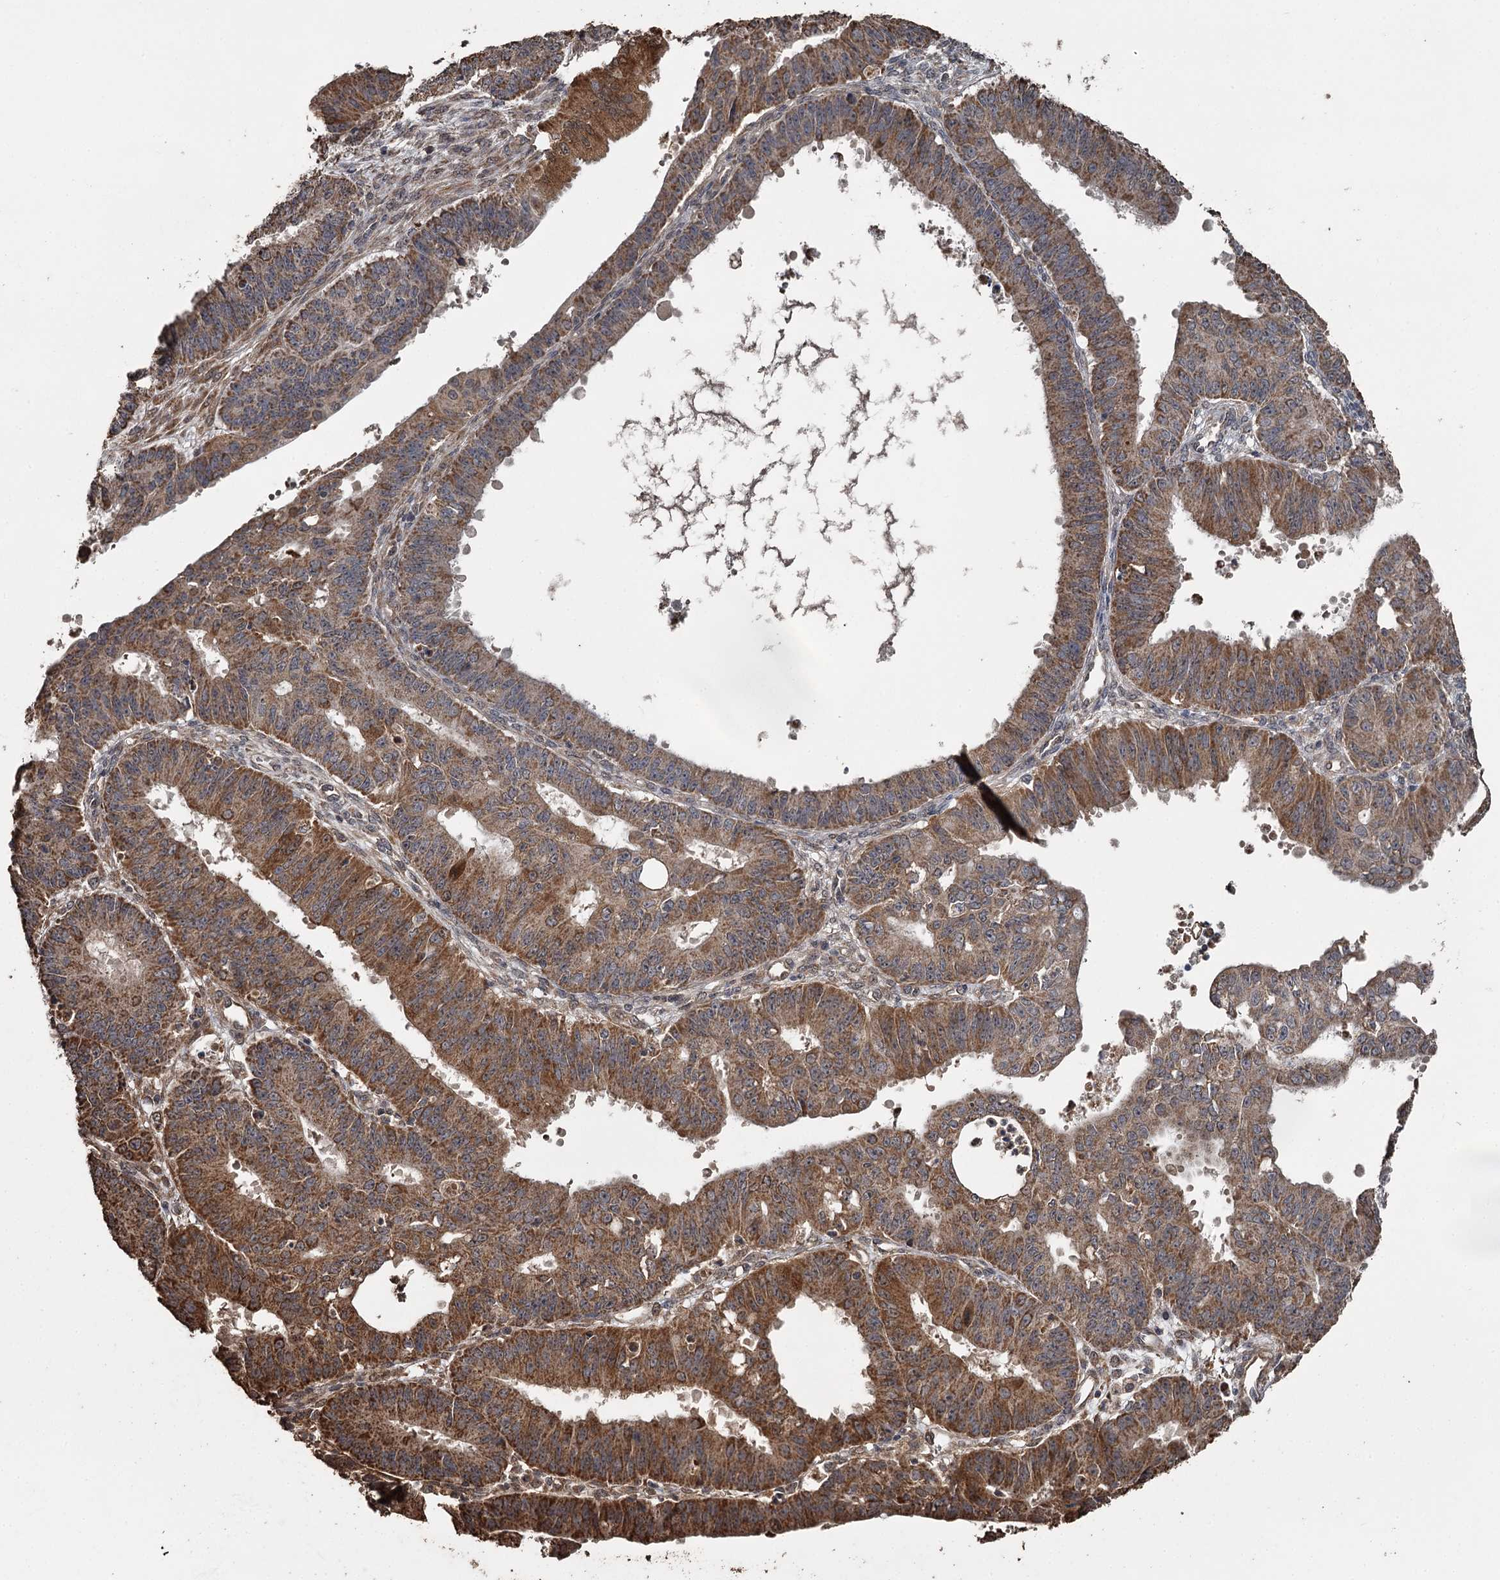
{"staining": {"intensity": "strong", "quantity": ">75%", "location": "cytoplasmic/membranous"}, "tissue": "ovarian cancer", "cell_type": "Tumor cells", "image_type": "cancer", "snomed": [{"axis": "morphology", "description": "Carcinoma, endometroid"}, {"axis": "topography", "description": "Appendix"}, {"axis": "topography", "description": "Ovary"}], "caption": "IHC of human ovarian cancer (endometroid carcinoma) reveals high levels of strong cytoplasmic/membranous expression in about >75% of tumor cells.", "gene": "WIPI1", "patient": {"sex": "female", "age": 42}}